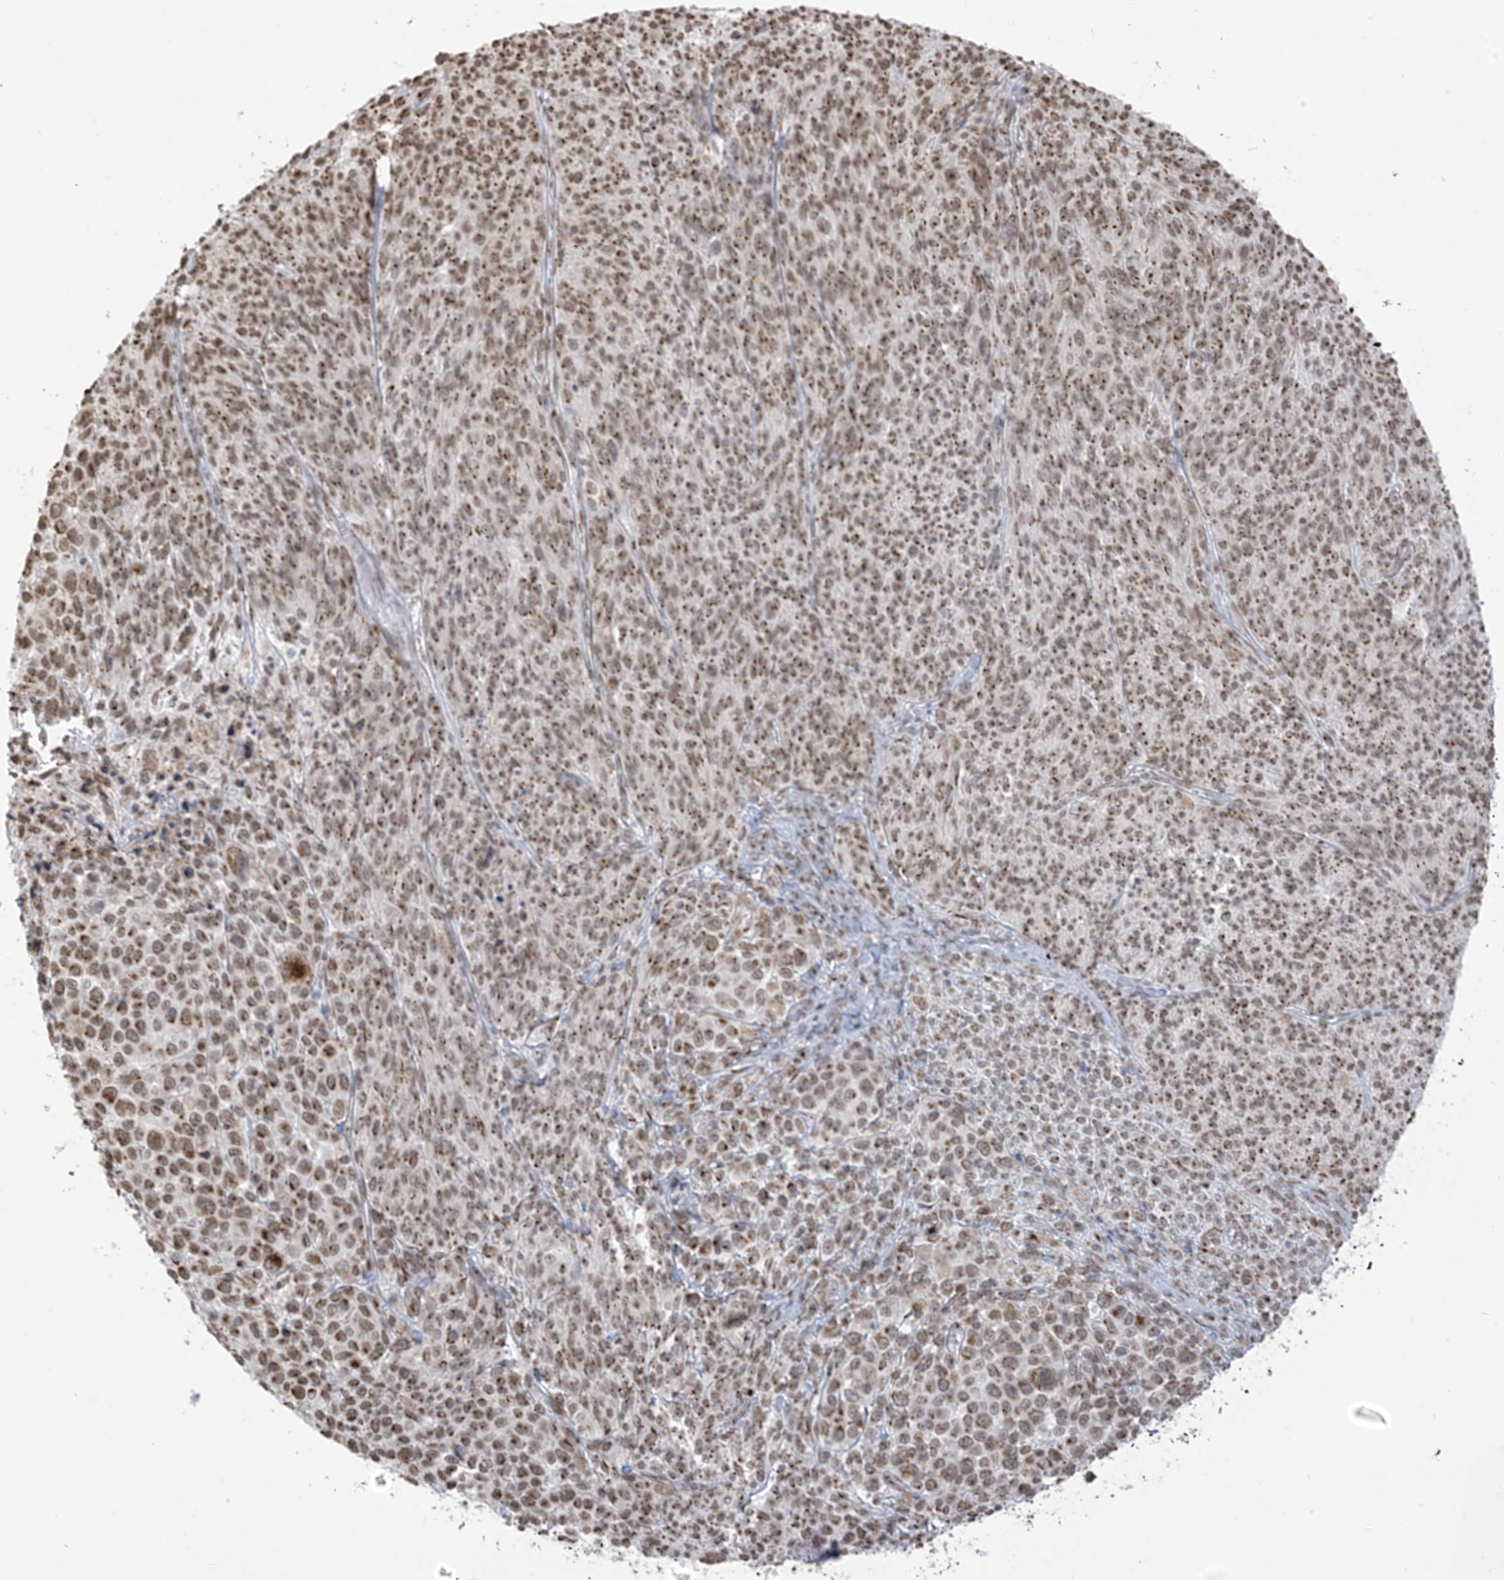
{"staining": {"intensity": "moderate", "quantity": ">75%", "location": "cytoplasmic/membranous,nuclear"}, "tissue": "melanoma", "cell_type": "Tumor cells", "image_type": "cancer", "snomed": [{"axis": "morphology", "description": "Malignant melanoma, NOS"}, {"axis": "topography", "description": "Skin of trunk"}], "caption": "The photomicrograph demonstrates staining of melanoma, revealing moderate cytoplasmic/membranous and nuclear protein staining (brown color) within tumor cells. (DAB IHC, brown staining for protein, blue staining for nuclei).", "gene": "GPR107", "patient": {"sex": "male", "age": 71}}